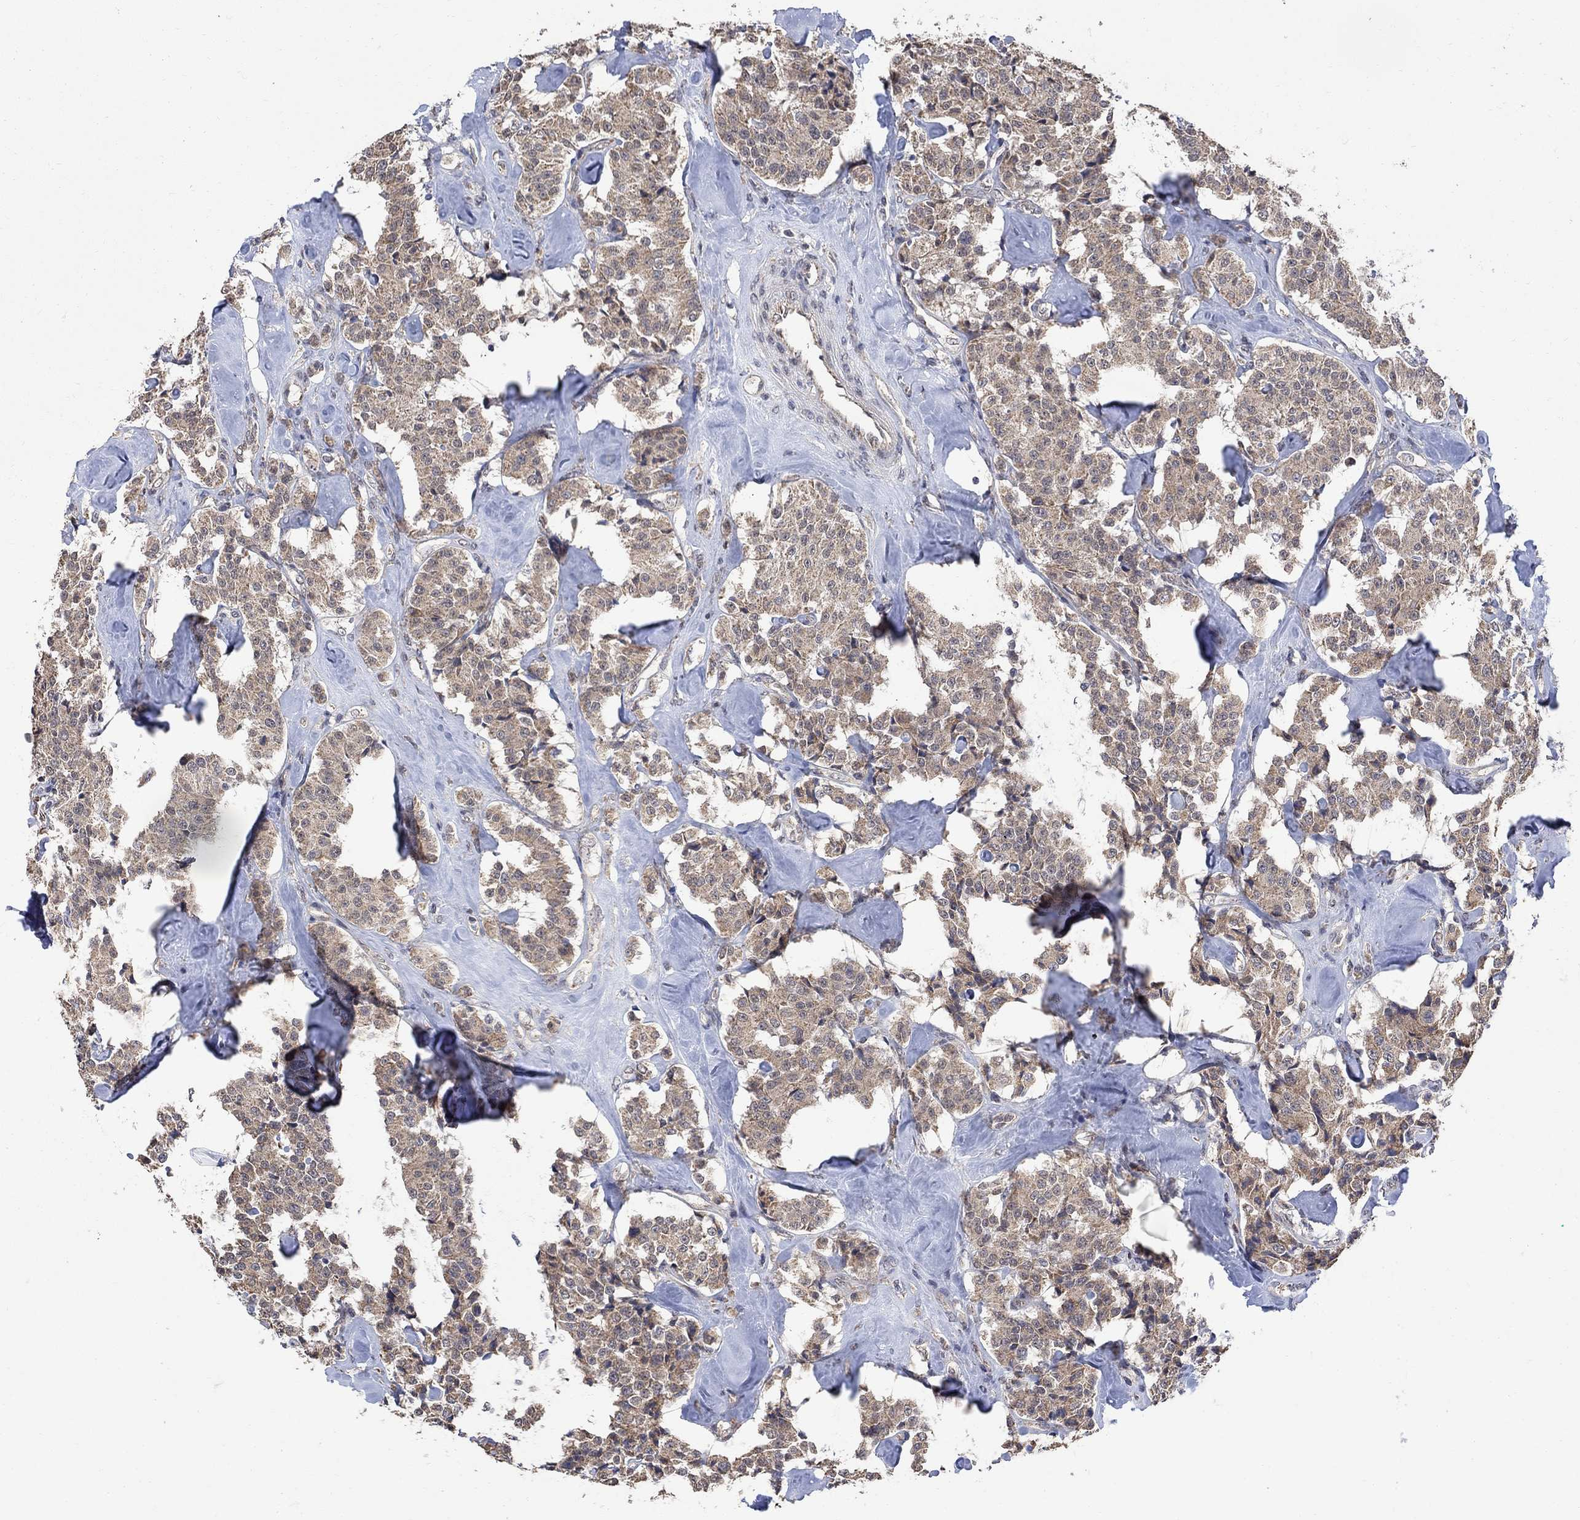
{"staining": {"intensity": "weak", "quantity": ">75%", "location": "cytoplasmic/membranous"}, "tissue": "carcinoid", "cell_type": "Tumor cells", "image_type": "cancer", "snomed": [{"axis": "morphology", "description": "Carcinoid, malignant, NOS"}, {"axis": "topography", "description": "Pancreas"}], "caption": "IHC micrograph of human carcinoid stained for a protein (brown), which displays low levels of weak cytoplasmic/membranous staining in approximately >75% of tumor cells.", "gene": "ANKRA2", "patient": {"sex": "male", "age": 41}}